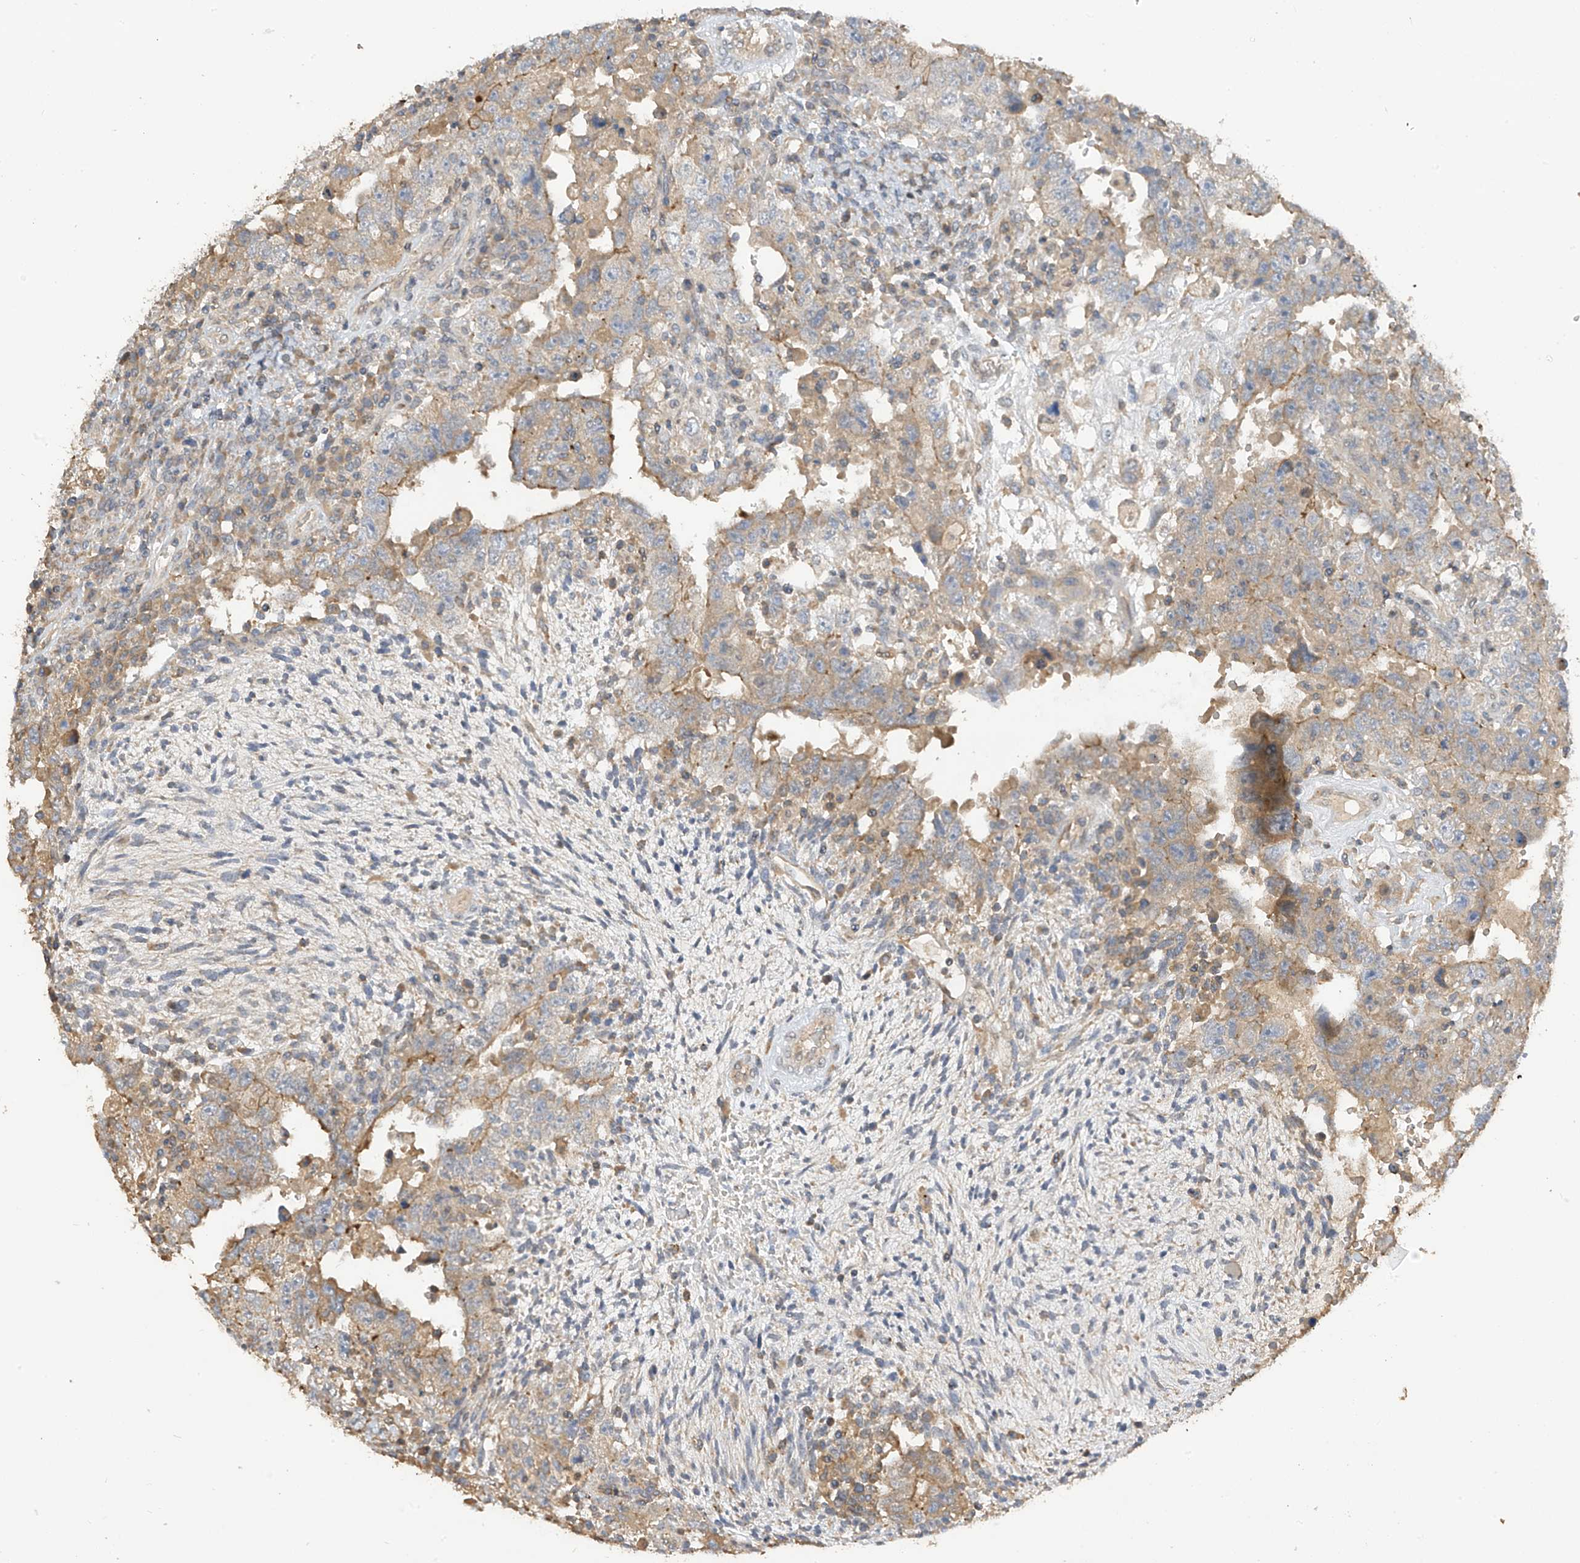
{"staining": {"intensity": "moderate", "quantity": "25%-75%", "location": "cytoplasmic/membranous"}, "tissue": "testis cancer", "cell_type": "Tumor cells", "image_type": "cancer", "snomed": [{"axis": "morphology", "description": "Carcinoma, Embryonal, NOS"}, {"axis": "topography", "description": "Testis"}], "caption": "Human testis embryonal carcinoma stained with a protein marker exhibits moderate staining in tumor cells.", "gene": "REC8", "patient": {"sex": "male", "age": 26}}